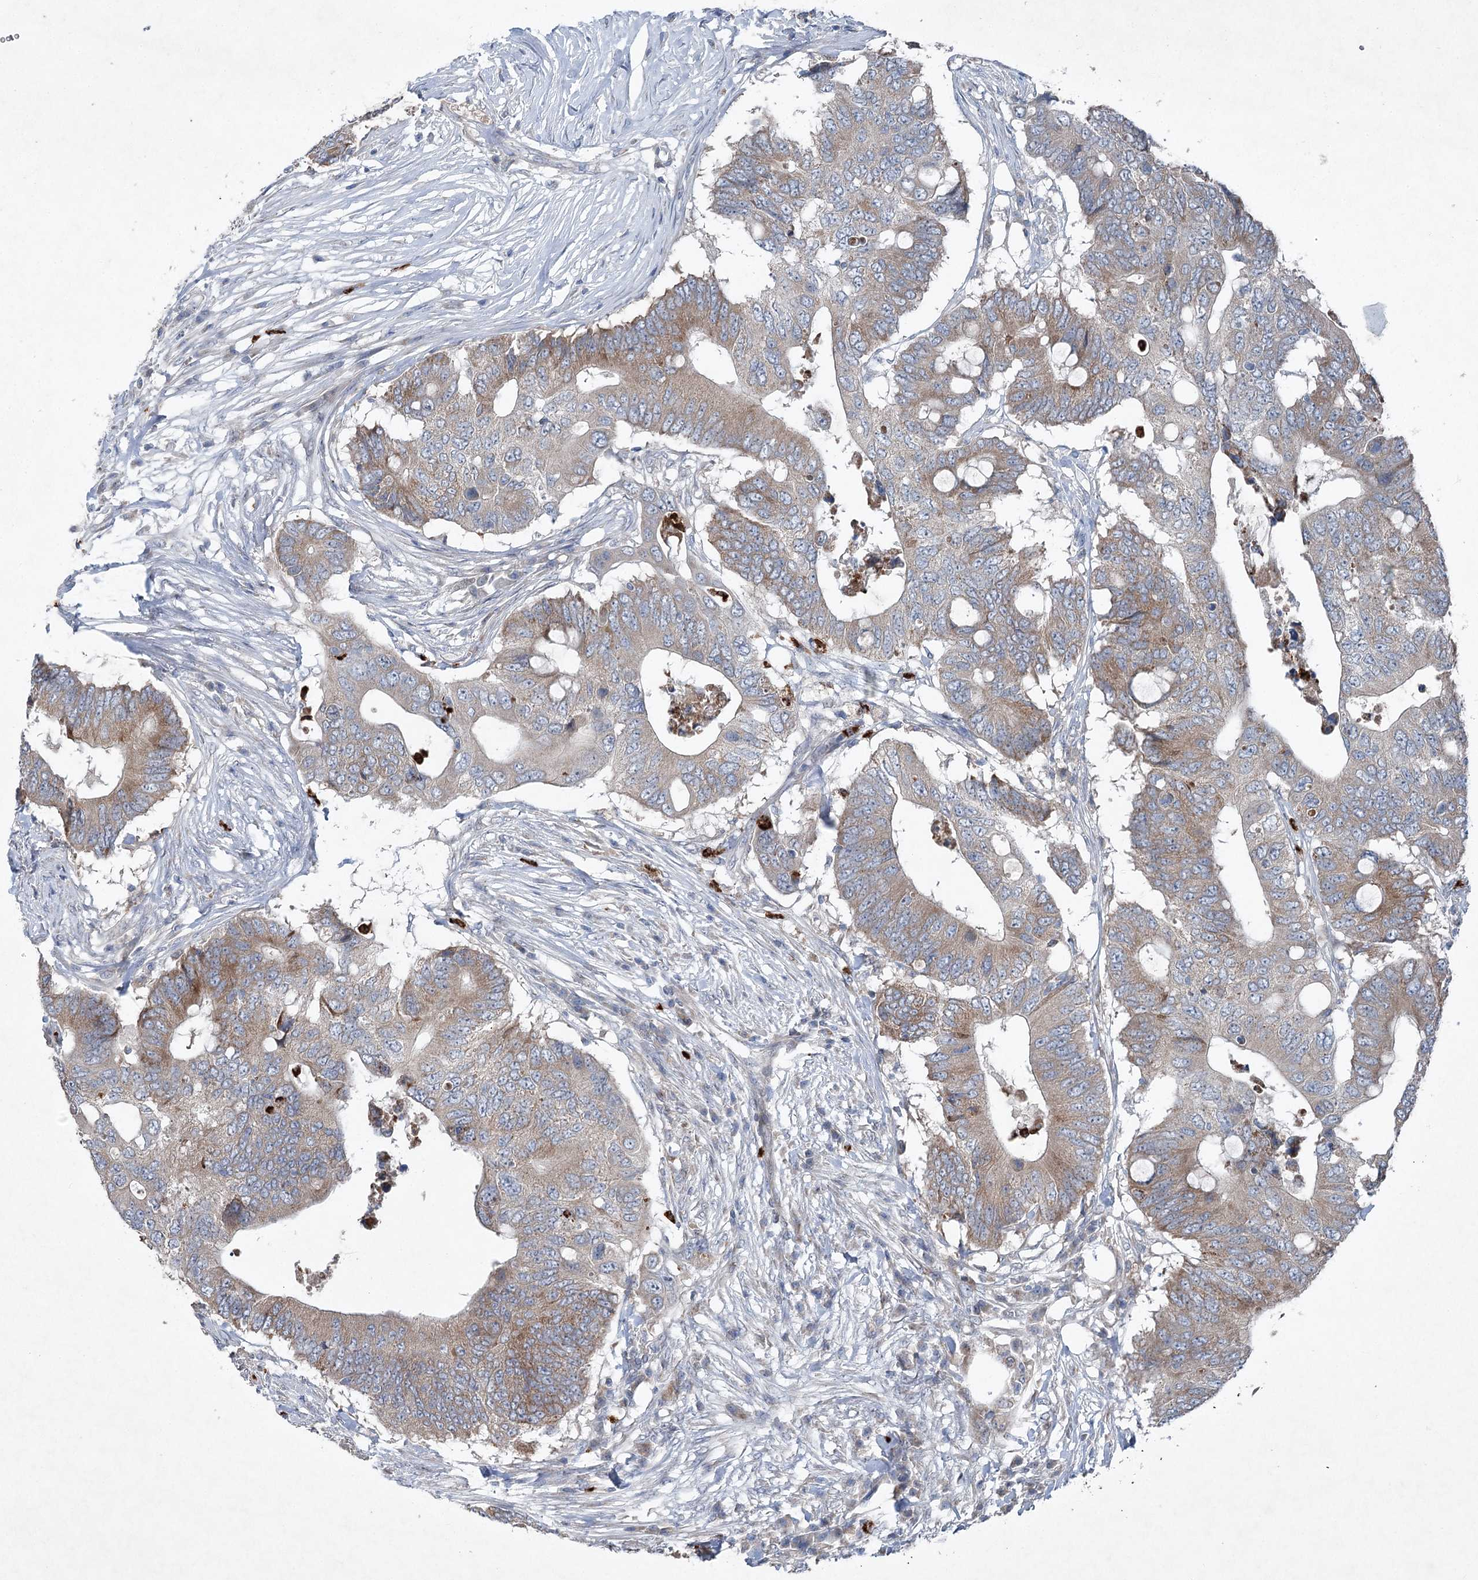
{"staining": {"intensity": "moderate", "quantity": "<25%", "location": "cytoplasmic/membranous"}, "tissue": "colorectal cancer", "cell_type": "Tumor cells", "image_type": "cancer", "snomed": [{"axis": "morphology", "description": "Adenocarcinoma, NOS"}, {"axis": "topography", "description": "Colon"}], "caption": "Colorectal cancer stained with DAB (3,3'-diaminobenzidine) IHC reveals low levels of moderate cytoplasmic/membranous staining in about <25% of tumor cells.", "gene": "PLA2G12A", "patient": {"sex": "male", "age": 71}}